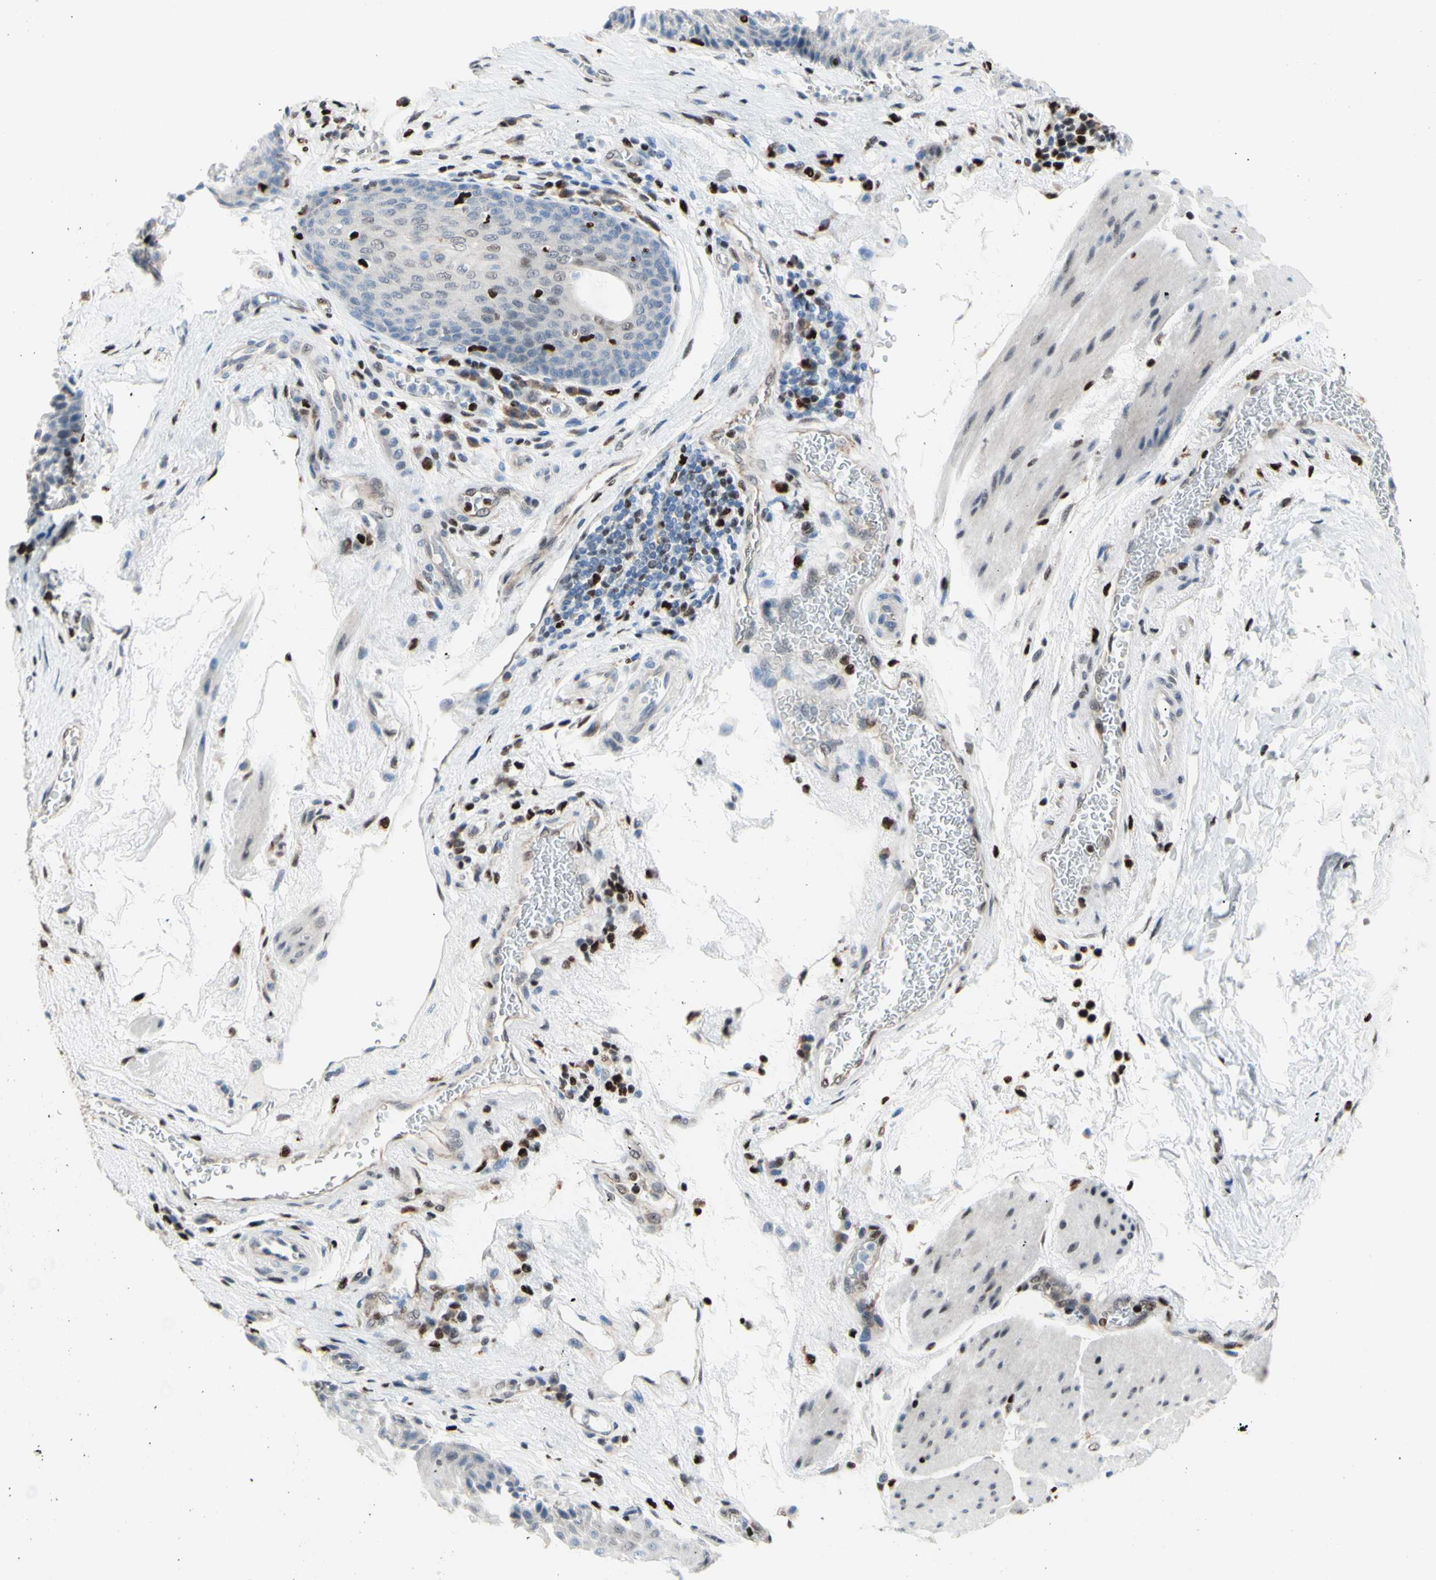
{"staining": {"intensity": "weak", "quantity": "<25%", "location": "nuclear"}, "tissue": "esophagus", "cell_type": "Squamous epithelial cells", "image_type": "normal", "snomed": [{"axis": "morphology", "description": "Normal tissue, NOS"}, {"axis": "topography", "description": "Esophagus"}], "caption": "An image of esophagus stained for a protein exhibits no brown staining in squamous epithelial cells.", "gene": "EED", "patient": {"sex": "female", "age": 72}}